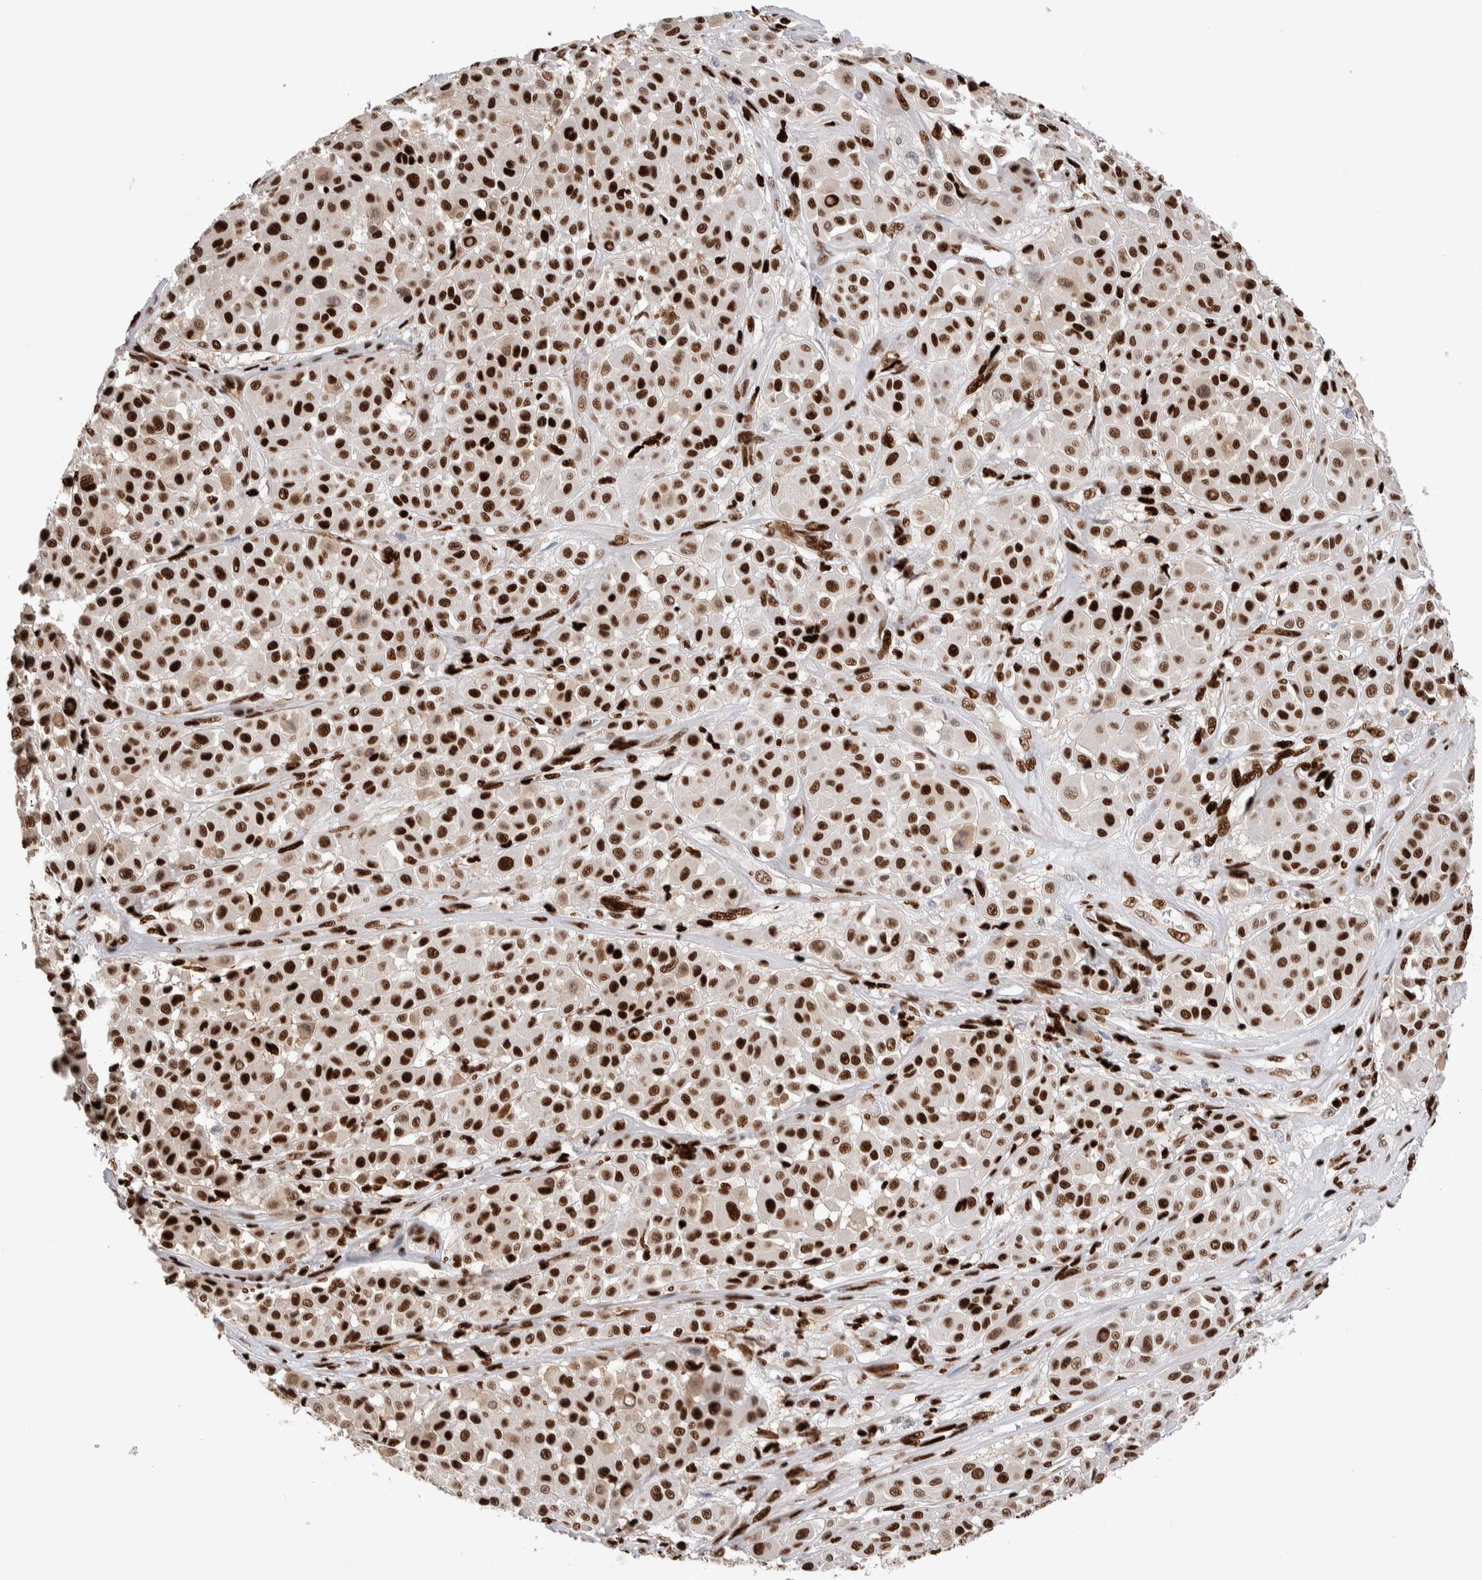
{"staining": {"intensity": "strong", "quantity": ">75%", "location": "nuclear"}, "tissue": "melanoma", "cell_type": "Tumor cells", "image_type": "cancer", "snomed": [{"axis": "morphology", "description": "Malignant melanoma, Metastatic site"}, {"axis": "topography", "description": "Soft tissue"}], "caption": "A high-resolution micrograph shows immunohistochemistry (IHC) staining of malignant melanoma (metastatic site), which displays strong nuclear positivity in approximately >75% of tumor cells. The staining is performed using DAB (3,3'-diaminobenzidine) brown chromogen to label protein expression. The nuclei are counter-stained blue using hematoxylin.", "gene": "RNASEK-C17orf49", "patient": {"sex": "male", "age": 41}}